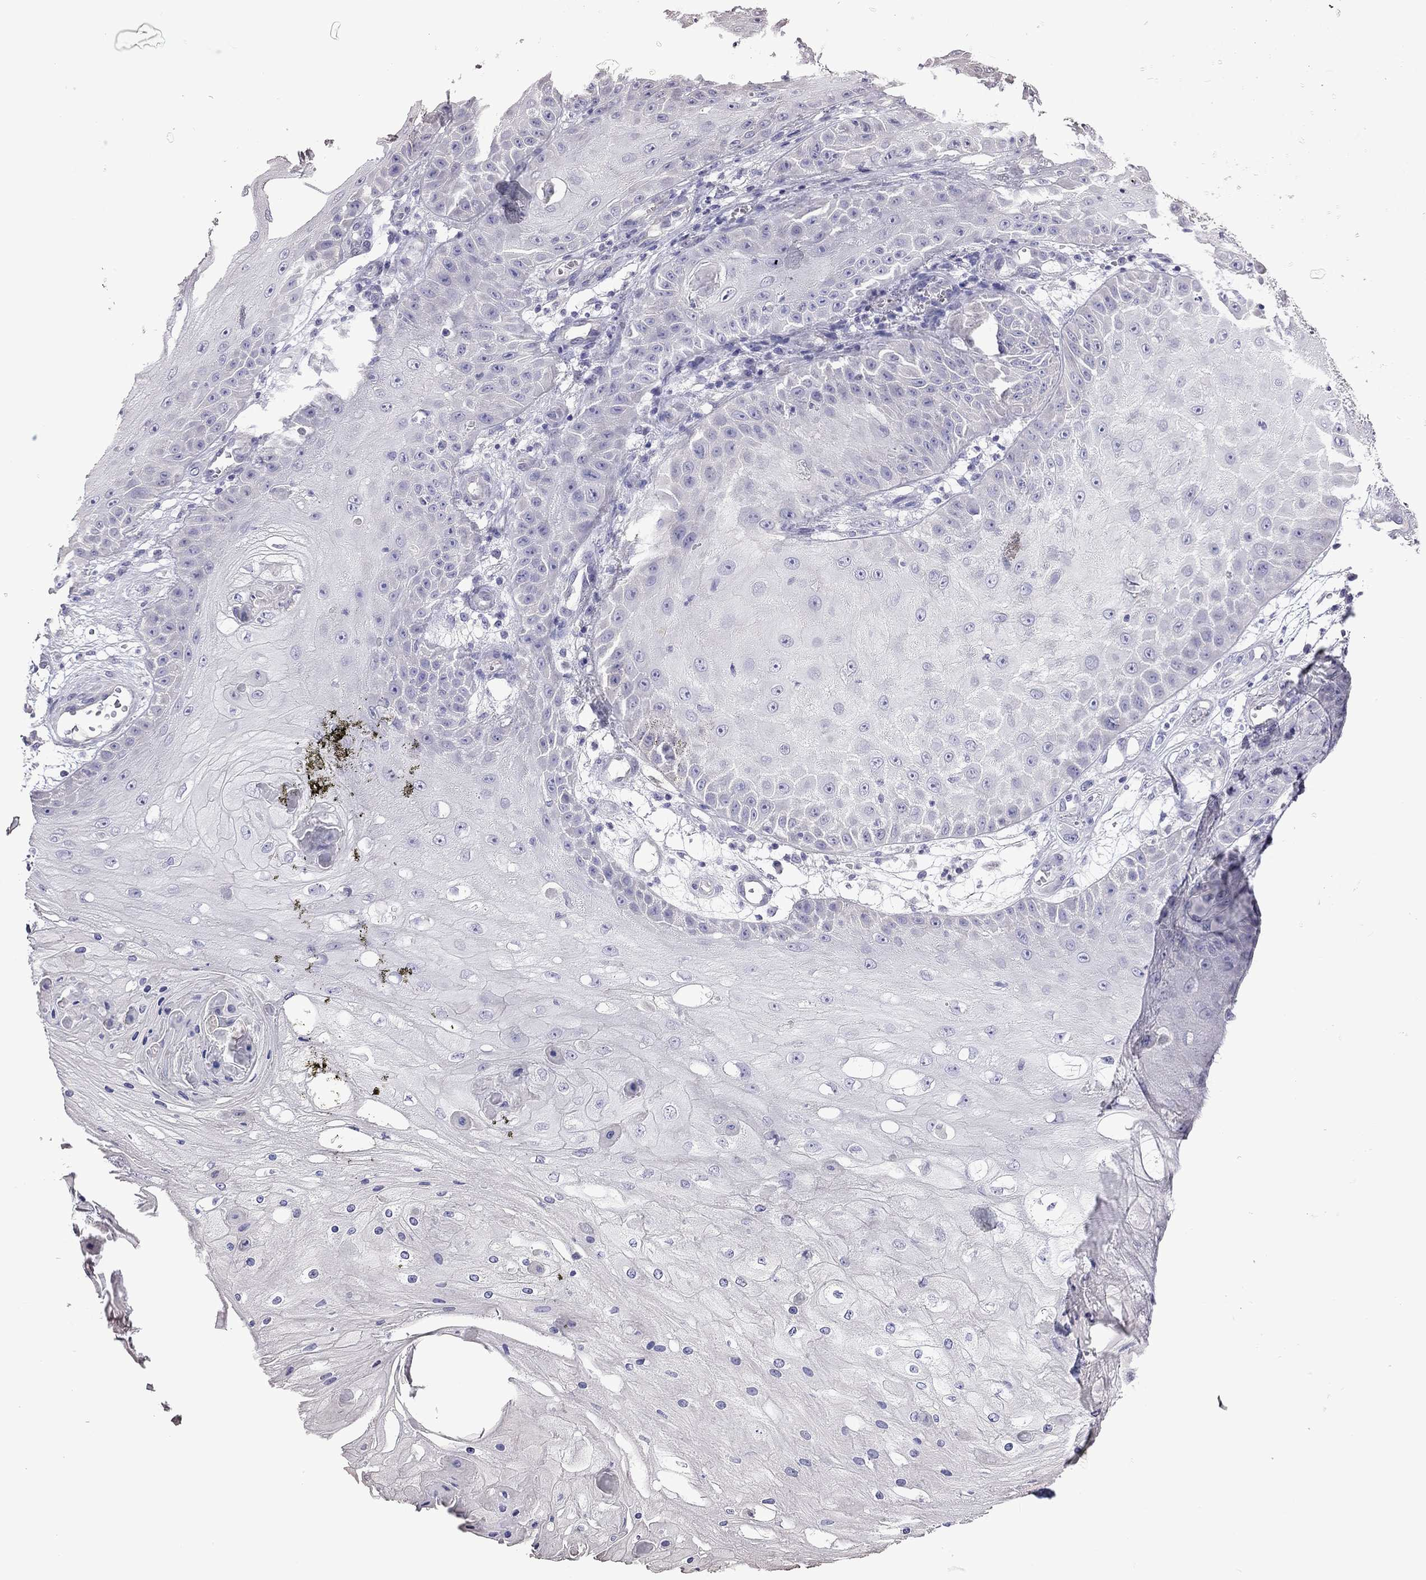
{"staining": {"intensity": "negative", "quantity": "none", "location": "none"}, "tissue": "skin cancer", "cell_type": "Tumor cells", "image_type": "cancer", "snomed": [{"axis": "morphology", "description": "Squamous cell carcinoma, NOS"}, {"axis": "topography", "description": "Skin"}], "caption": "DAB immunohistochemical staining of skin cancer (squamous cell carcinoma) shows no significant positivity in tumor cells. The staining was performed using DAB (3,3'-diaminobenzidine) to visualize the protein expression in brown, while the nuclei were stained in blue with hematoxylin (Magnification: 20x).", "gene": "FEZ1", "patient": {"sex": "male", "age": 70}}